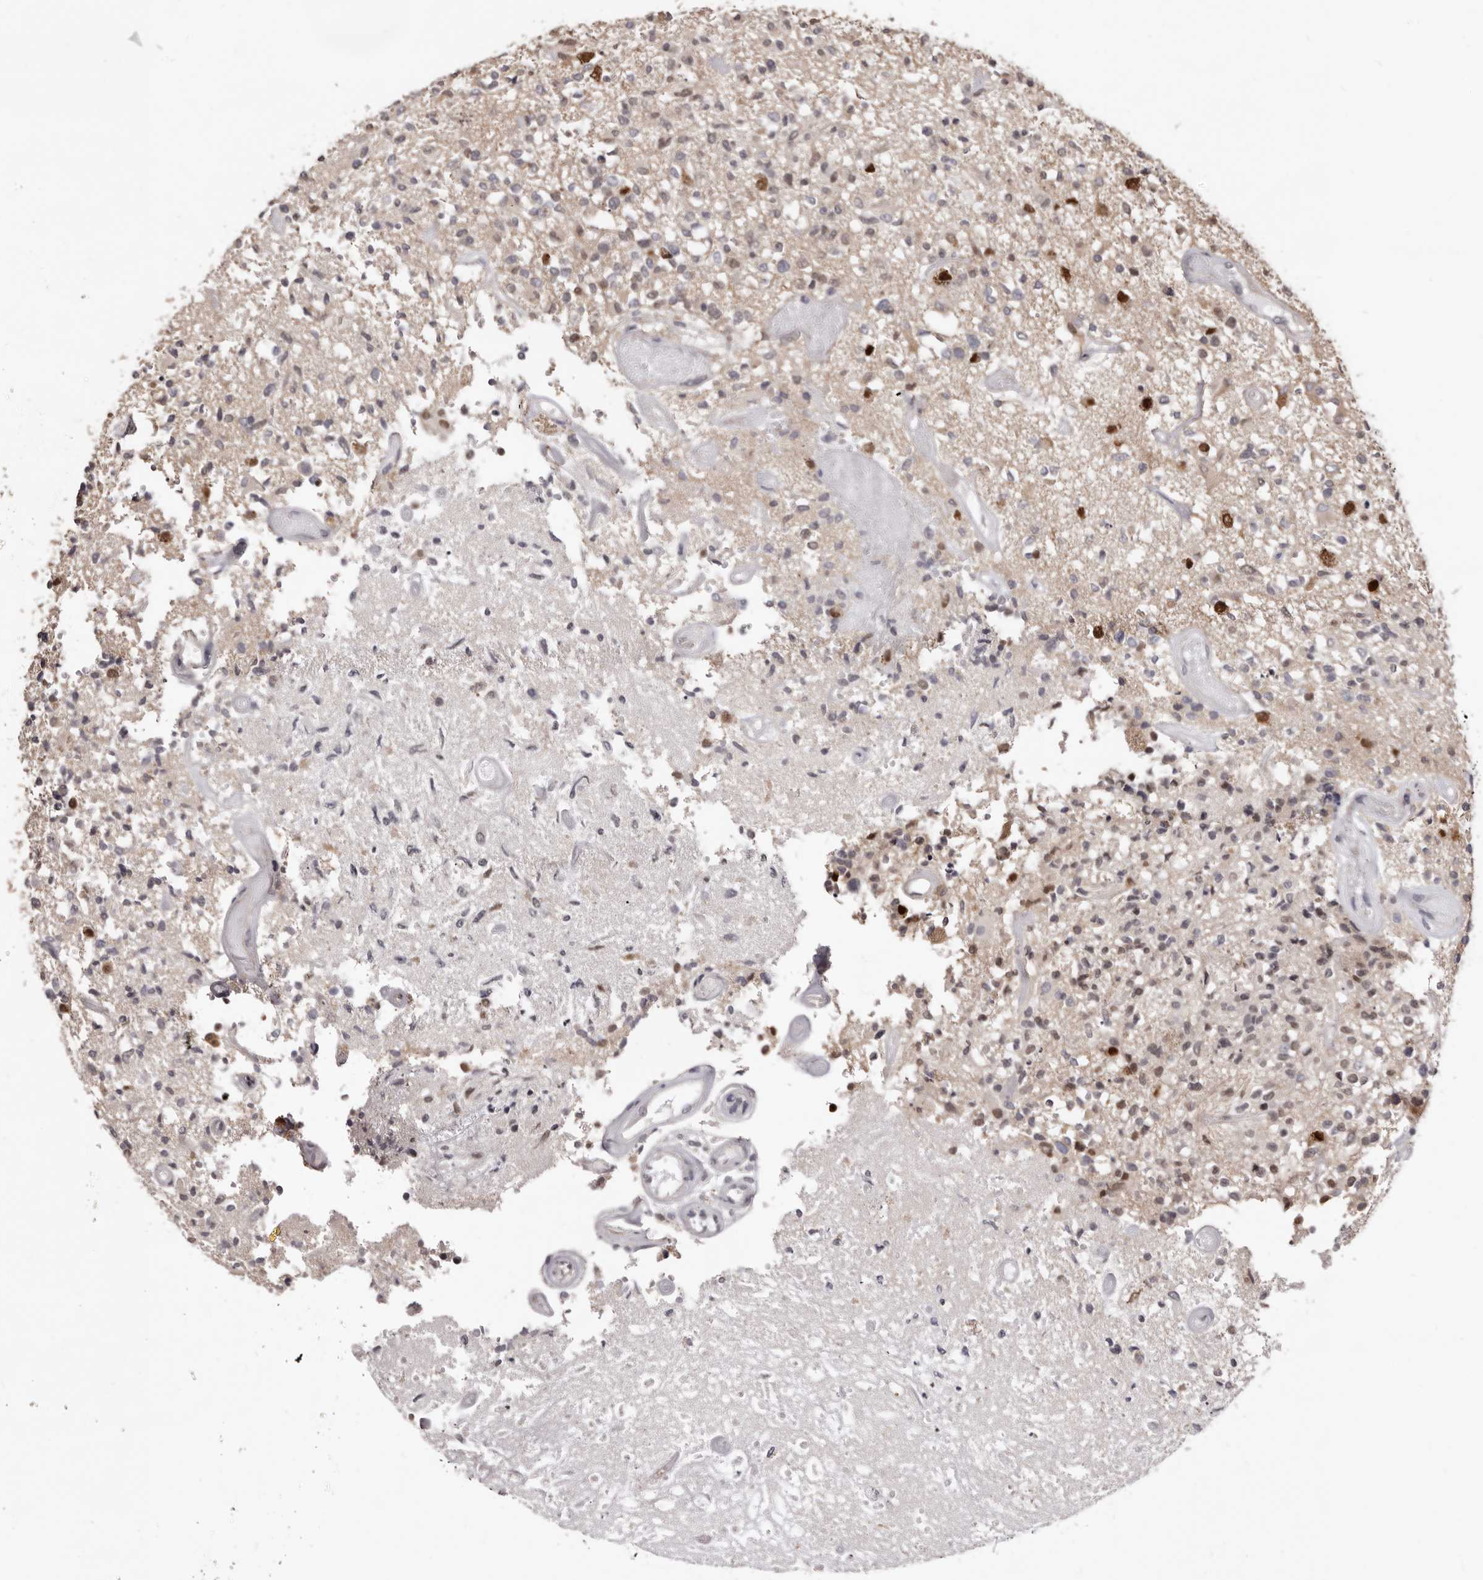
{"staining": {"intensity": "weak", "quantity": "<25%", "location": "nuclear"}, "tissue": "glioma", "cell_type": "Tumor cells", "image_type": "cancer", "snomed": [{"axis": "morphology", "description": "Glioma, malignant, High grade"}, {"axis": "morphology", "description": "Glioblastoma, NOS"}, {"axis": "topography", "description": "Brain"}], "caption": "IHC micrograph of glioma stained for a protein (brown), which displays no staining in tumor cells.", "gene": "KHDRBS2", "patient": {"sex": "male", "age": 60}}